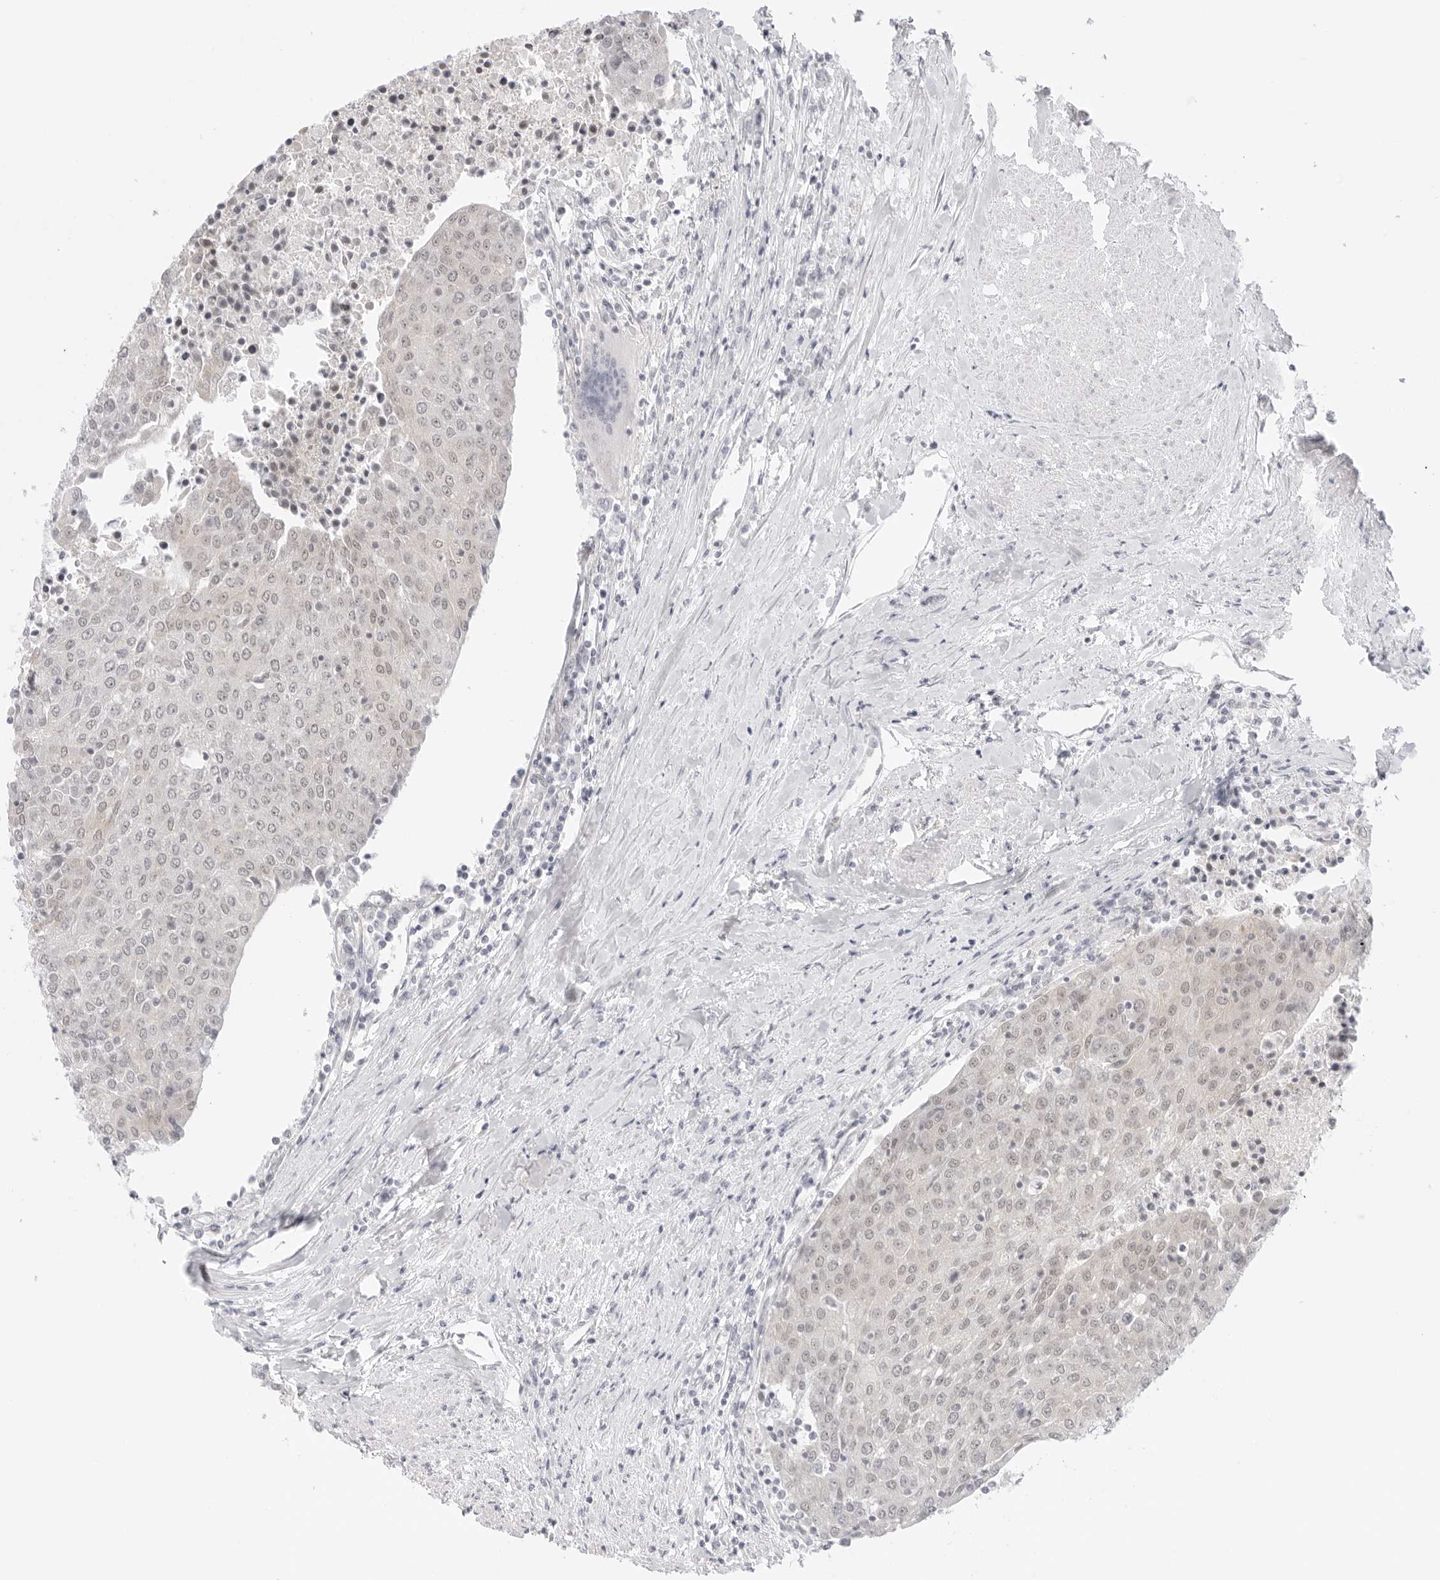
{"staining": {"intensity": "weak", "quantity": "25%-75%", "location": "nuclear"}, "tissue": "urothelial cancer", "cell_type": "Tumor cells", "image_type": "cancer", "snomed": [{"axis": "morphology", "description": "Urothelial carcinoma, High grade"}, {"axis": "topography", "description": "Urinary bladder"}], "caption": "Immunohistochemistry micrograph of neoplastic tissue: human urothelial cancer stained using immunohistochemistry reveals low levels of weak protein expression localized specifically in the nuclear of tumor cells, appearing as a nuclear brown color.", "gene": "MED18", "patient": {"sex": "female", "age": 85}}